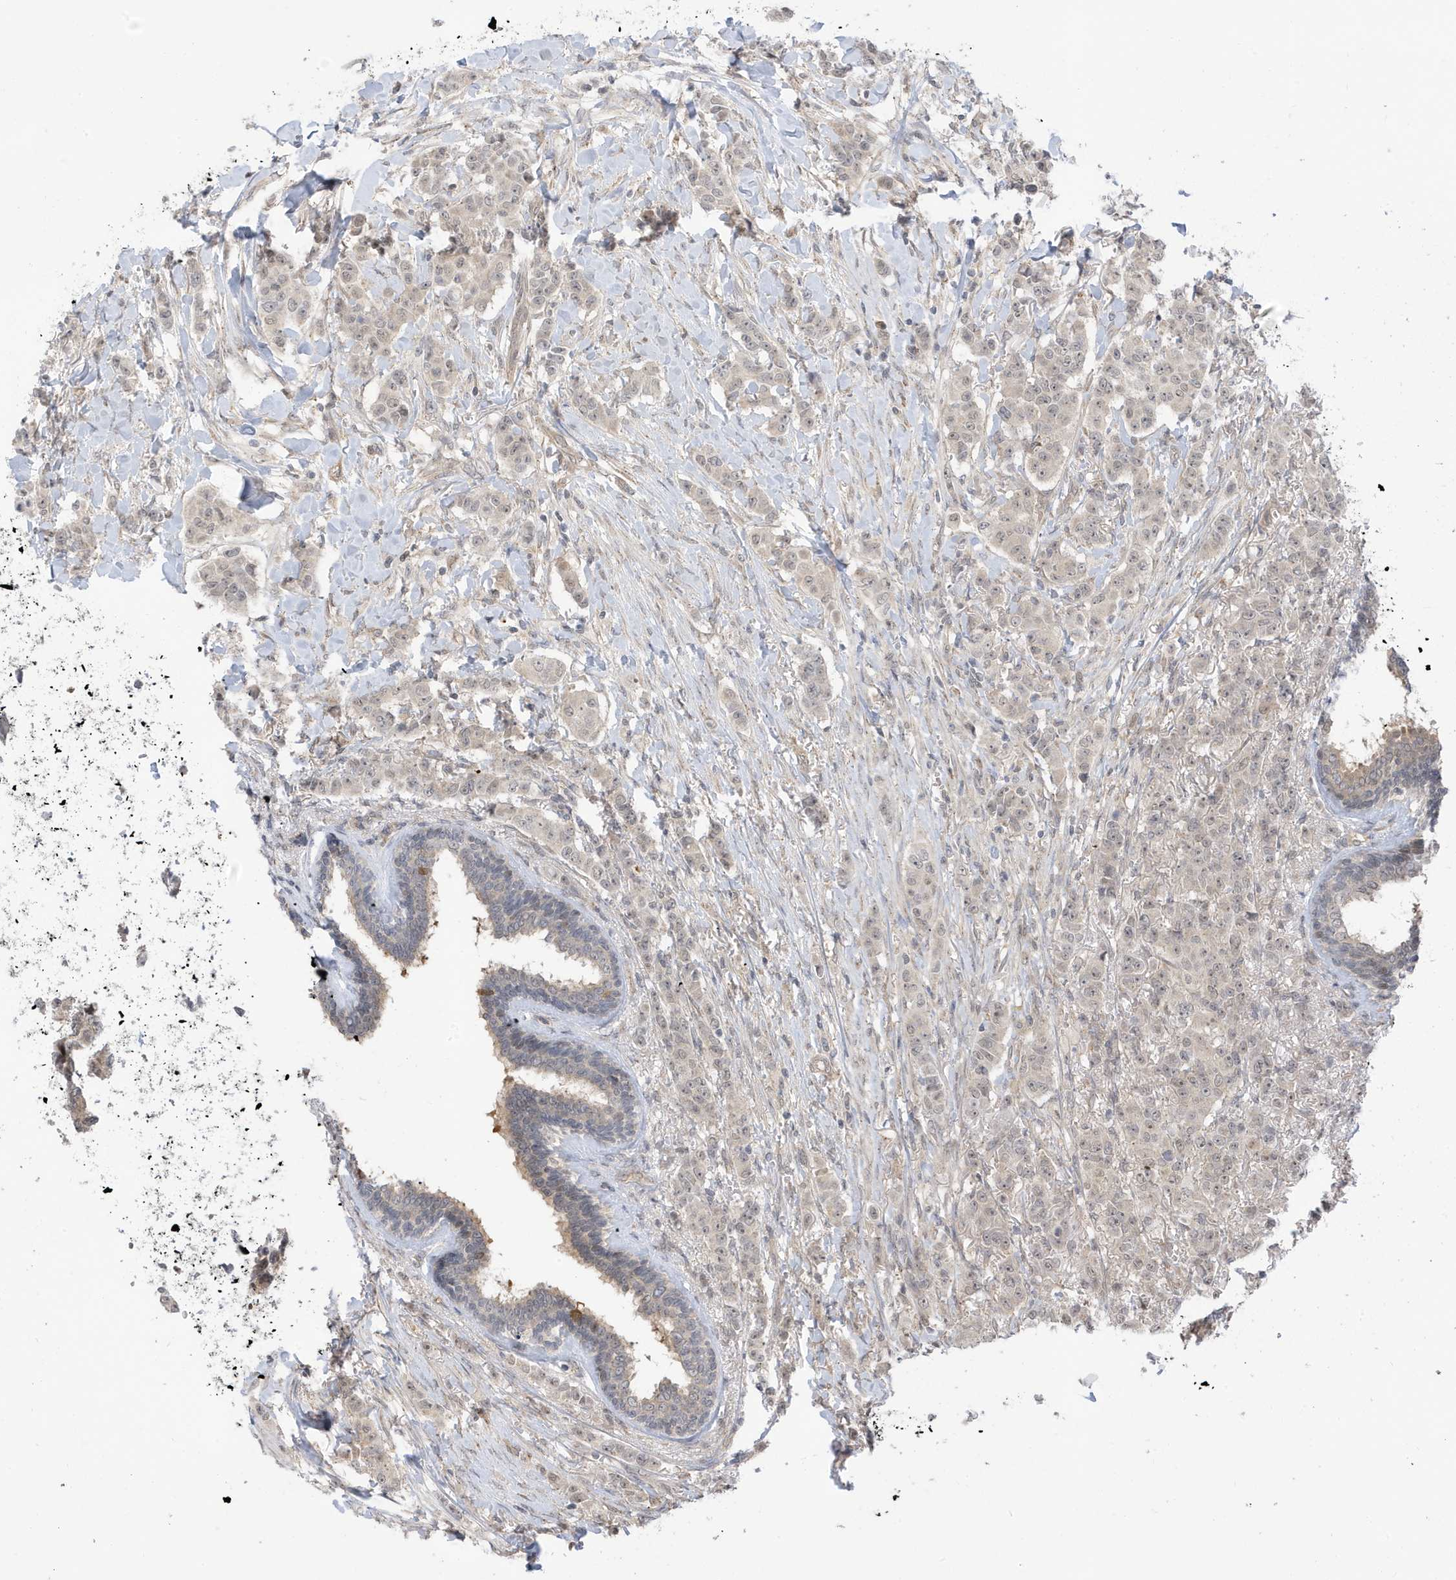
{"staining": {"intensity": "weak", "quantity": ">75%", "location": "nuclear"}, "tissue": "breast cancer", "cell_type": "Tumor cells", "image_type": "cancer", "snomed": [{"axis": "morphology", "description": "Duct carcinoma"}, {"axis": "topography", "description": "Breast"}], "caption": "An IHC micrograph of neoplastic tissue is shown. Protein staining in brown highlights weak nuclear positivity in breast cancer (intraductal carcinoma) within tumor cells.", "gene": "TAB3", "patient": {"sex": "female", "age": 40}}